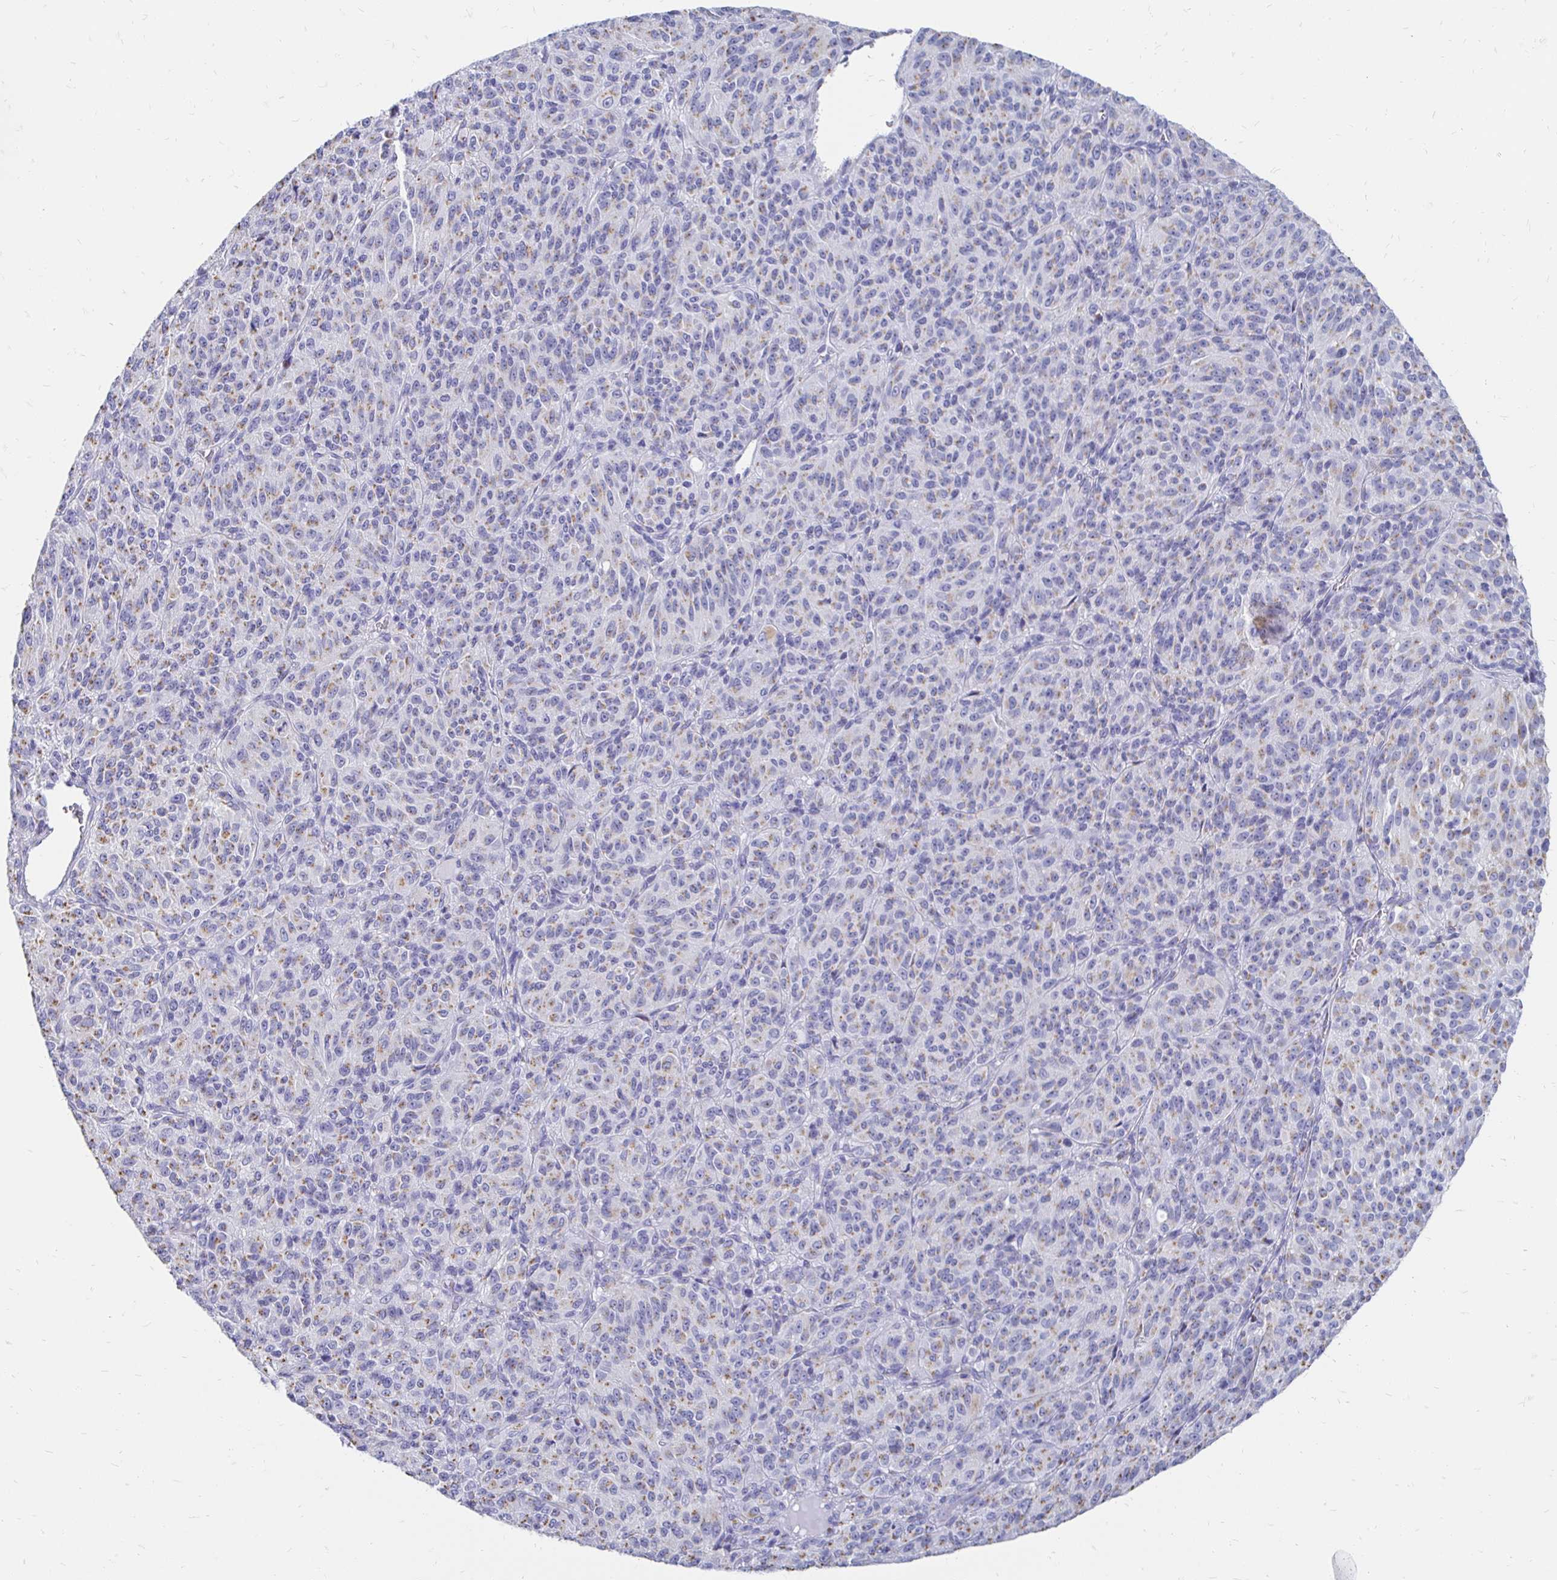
{"staining": {"intensity": "weak", "quantity": "25%-75%", "location": "cytoplasmic/membranous"}, "tissue": "melanoma", "cell_type": "Tumor cells", "image_type": "cancer", "snomed": [{"axis": "morphology", "description": "Malignant melanoma, Metastatic site"}, {"axis": "topography", "description": "Brain"}], "caption": "Malignant melanoma (metastatic site) stained with IHC shows weak cytoplasmic/membranous staining in about 25%-75% of tumor cells. Immunohistochemistry (ihc) stains the protein in brown and the nuclei are stained blue.", "gene": "PAGE4", "patient": {"sex": "female", "age": 56}}